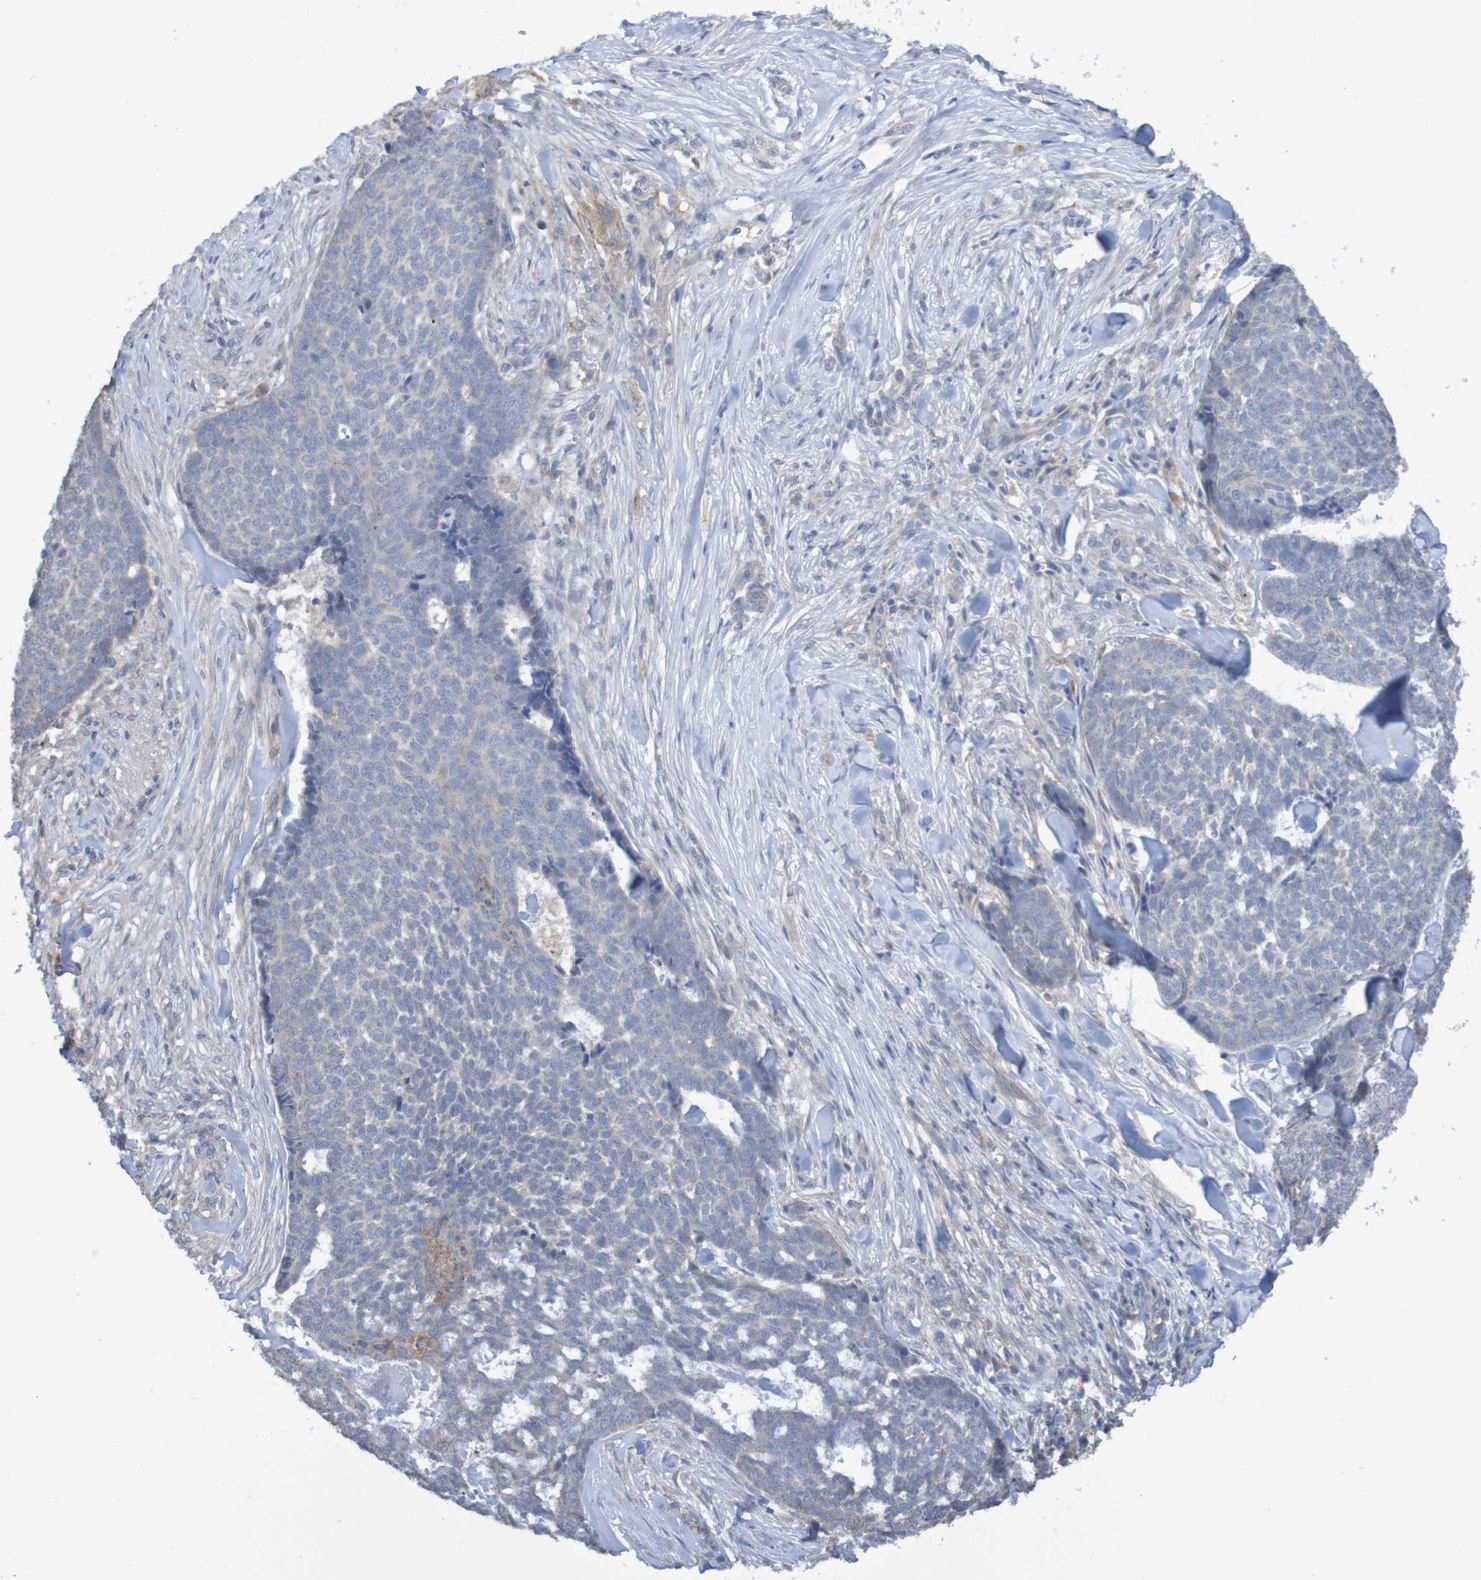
{"staining": {"intensity": "negative", "quantity": "none", "location": "none"}, "tissue": "skin cancer", "cell_type": "Tumor cells", "image_type": "cancer", "snomed": [{"axis": "morphology", "description": "Basal cell carcinoma"}, {"axis": "topography", "description": "Skin"}], "caption": "IHC of basal cell carcinoma (skin) shows no expression in tumor cells.", "gene": "PHYH", "patient": {"sex": "male", "age": 84}}